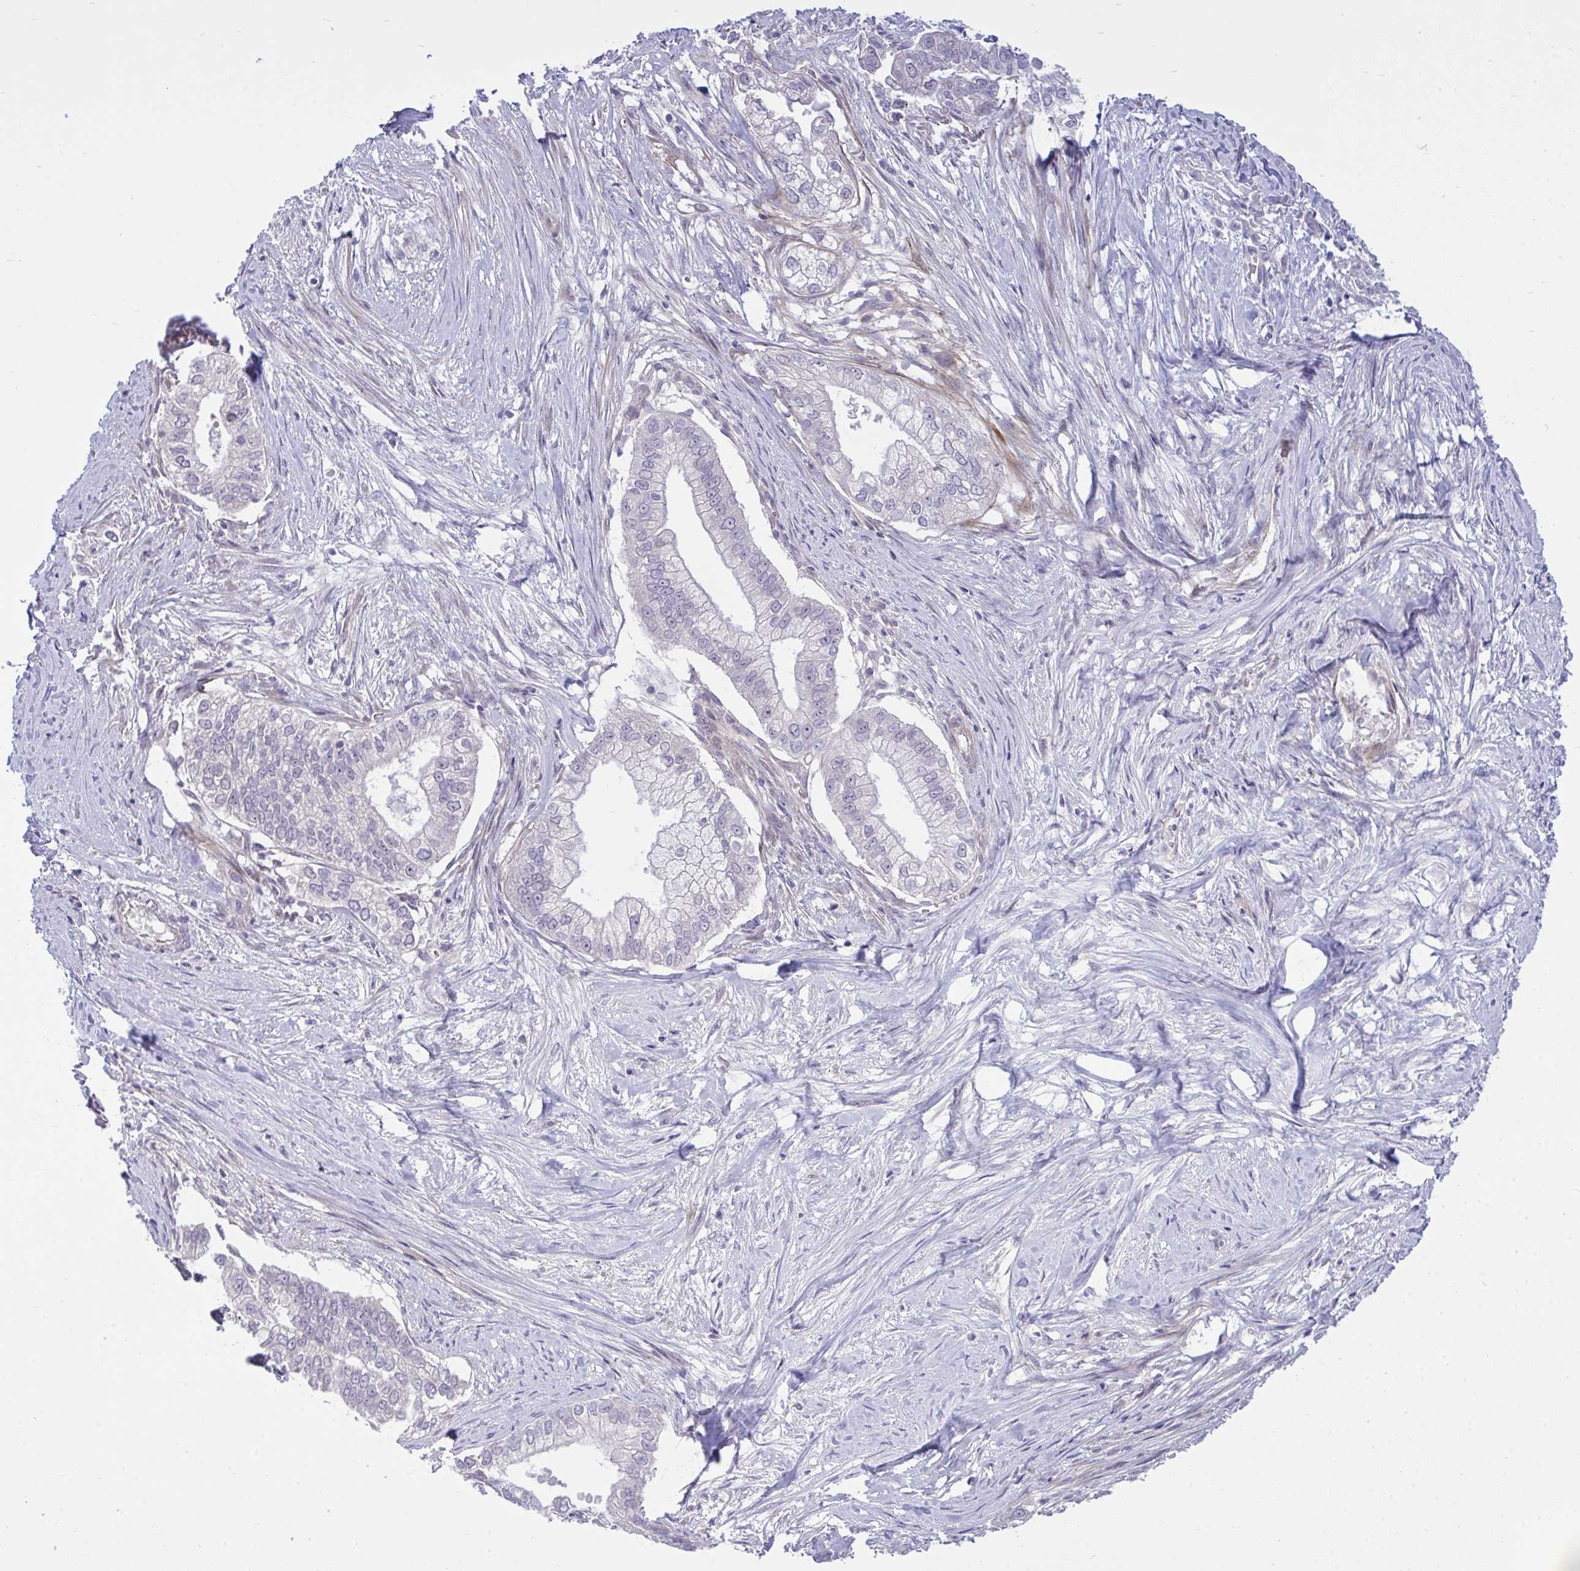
{"staining": {"intensity": "negative", "quantity": "none", "location": "none"}, "tissue": "pancreatic cancer", "cell_type": "Tumor cells", "image_type": "cancer", "snomed": [{"axis": "morphology", "description": "Adenocarcinoma, NOS"}, {"axis": "topography", "description": "Pancreas"}], "caption": "A histopathology image of pancreatic cancer stained for a protein demonstrates no brown staining in tumor cells.", "gene": "HMBOX1", "patient": {"sex": "male", "age": 70}}